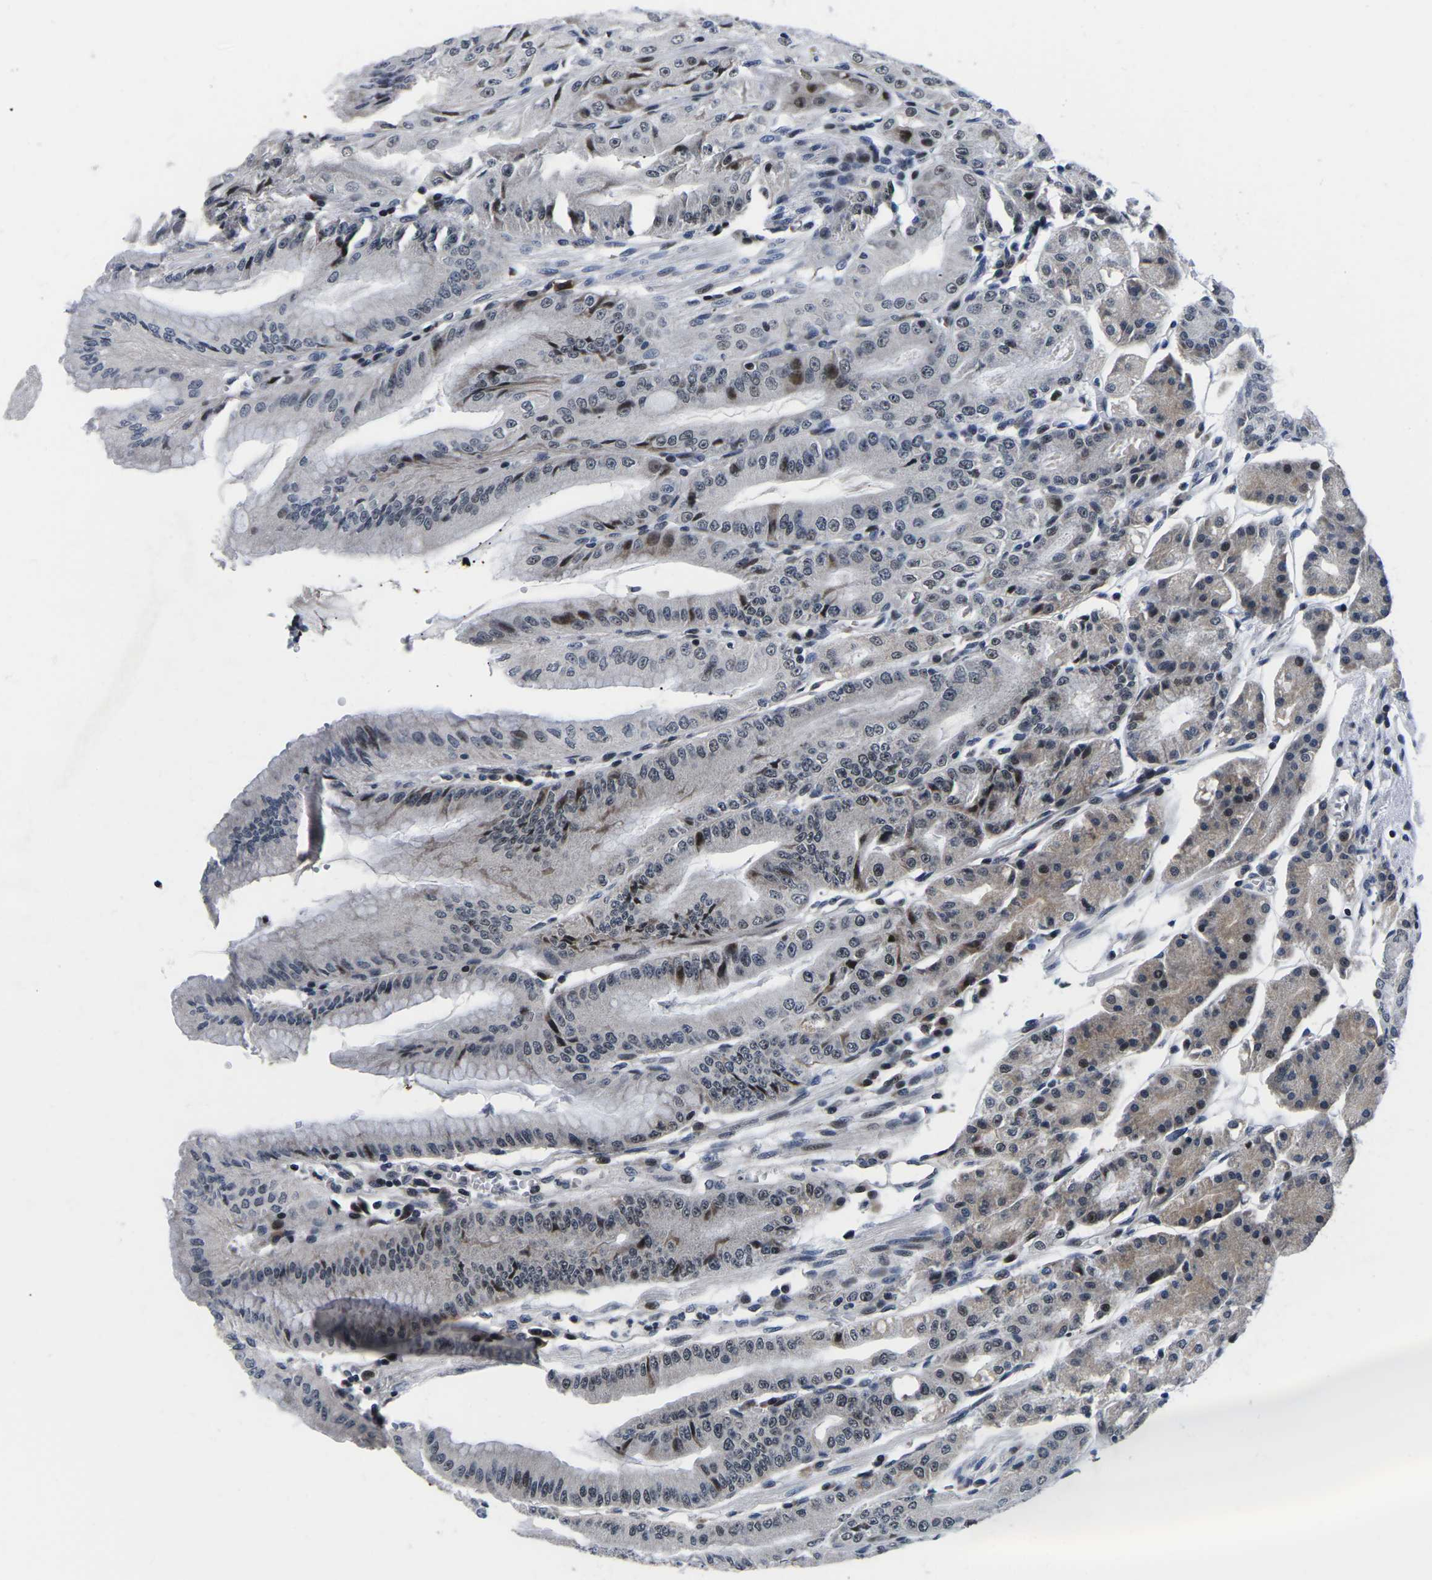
{"staining": {"intensity": "strong", "quantity": "<25%", "location": "nuclear"}, "tissue": "stomach", "cell_type": "Glandular cells", "image_type": "normal", "snomed": [{"axis": "morphology", "description": "Normal tissue, NOS"}, {"axis": "topography", "description": "Stomach, lower"}], "caption": "Approximately <25% of glandular cells in benign human stomach display strong nuclear protein staining as visualized by brown immunohistochemical staining.", "gene": "CDC73", "patient": {"sex": "male", "age": 71}}